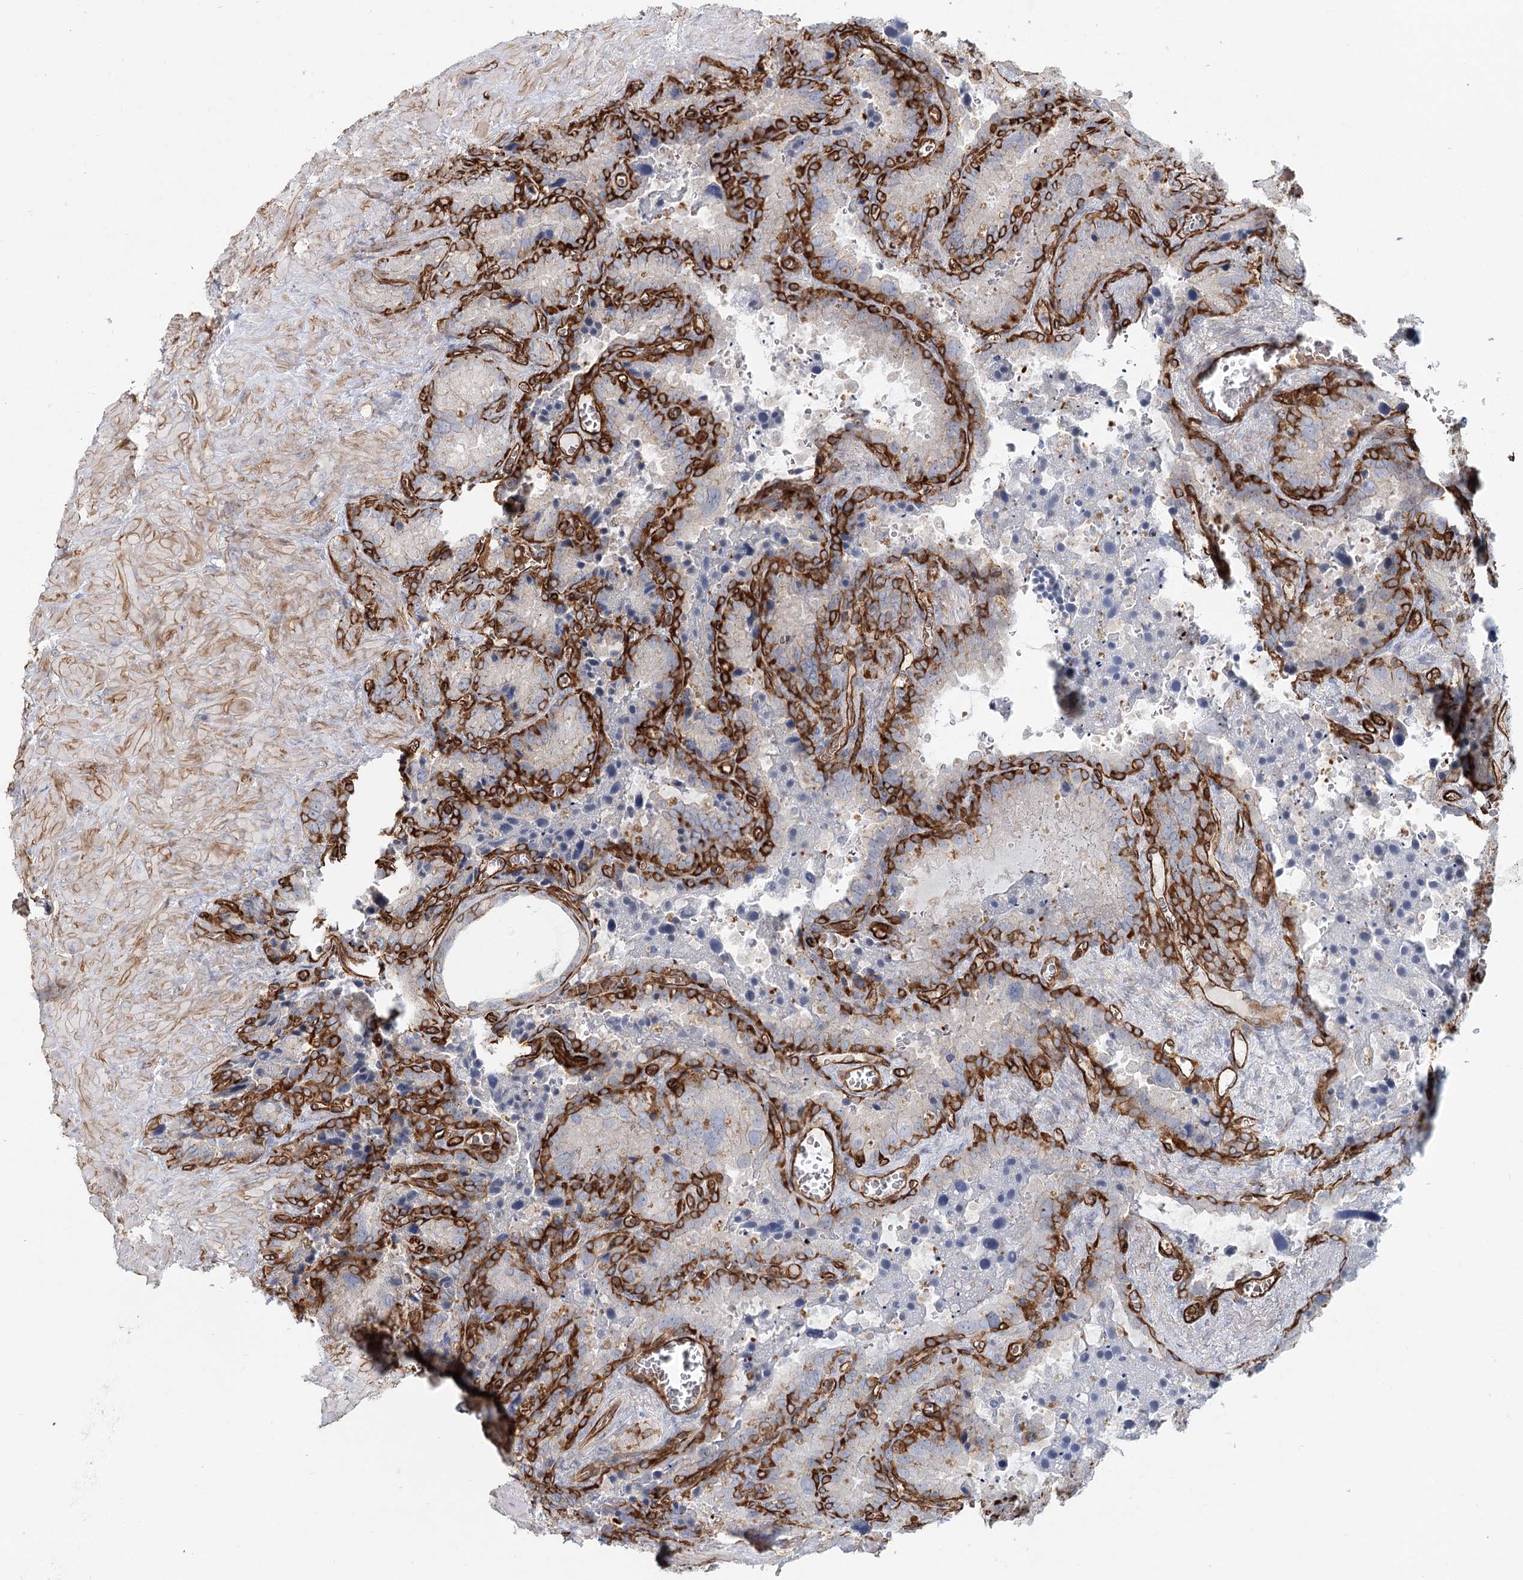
{"staining": {"intensity": "strong", "quantity": "25%-75%", "location": "cytoplasmic/membranous"}, "tissue": "seminal vesicle", "cell_type": "Glandular cells", "image_type": "normal", "snomed": [{"axis": "morphology", "description": "Normal tissue, NOS"}, {"axis": "topography", "description": "Seminal veicle"}], "caption": "Protein expression analysis of unremarkable human seminal vesicle reveals strong cytoplasmic/membranous expression in approximately 25%-75% of glandular cells.", "gene": "ZFYVE28", "patient": {"sex": "male", "age": 62}}